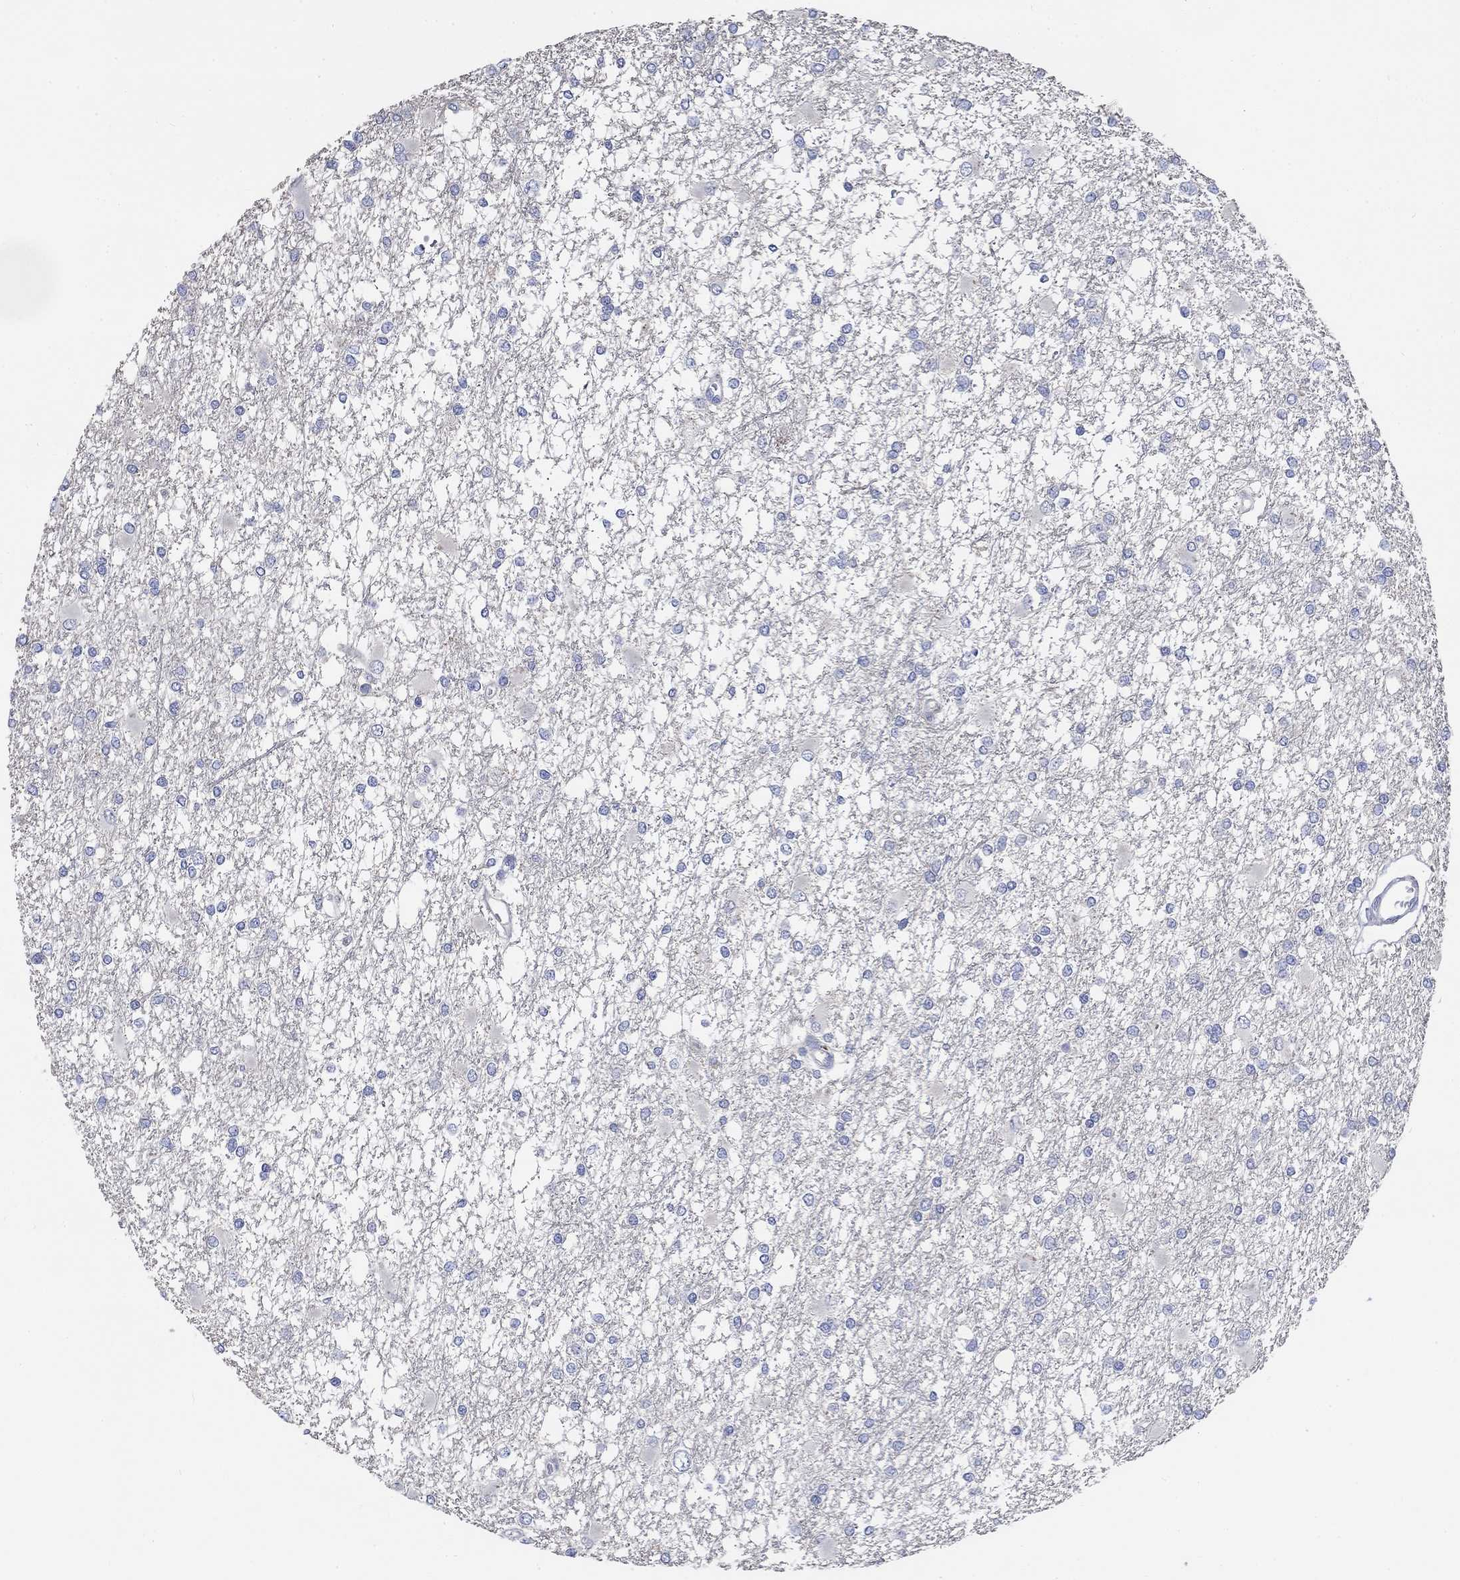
{"staining": {"intensity": "negative", "quantity": "none", "location": "none"}, "tissue": "glioma", "cell_type": "Tumor cells", "image_type": "cancer", "snomed": [{"axis": "morphology", "description": "Glioma, malignant, High grade"}, {"axis": "topography", "description": "Cerebral cortex"}], "caption": "Protein analysis of glioma demonstrates no significant positivity in tumor cells.", "gene": "PRC1", "patient": {"sex": "male", "age": 79}}